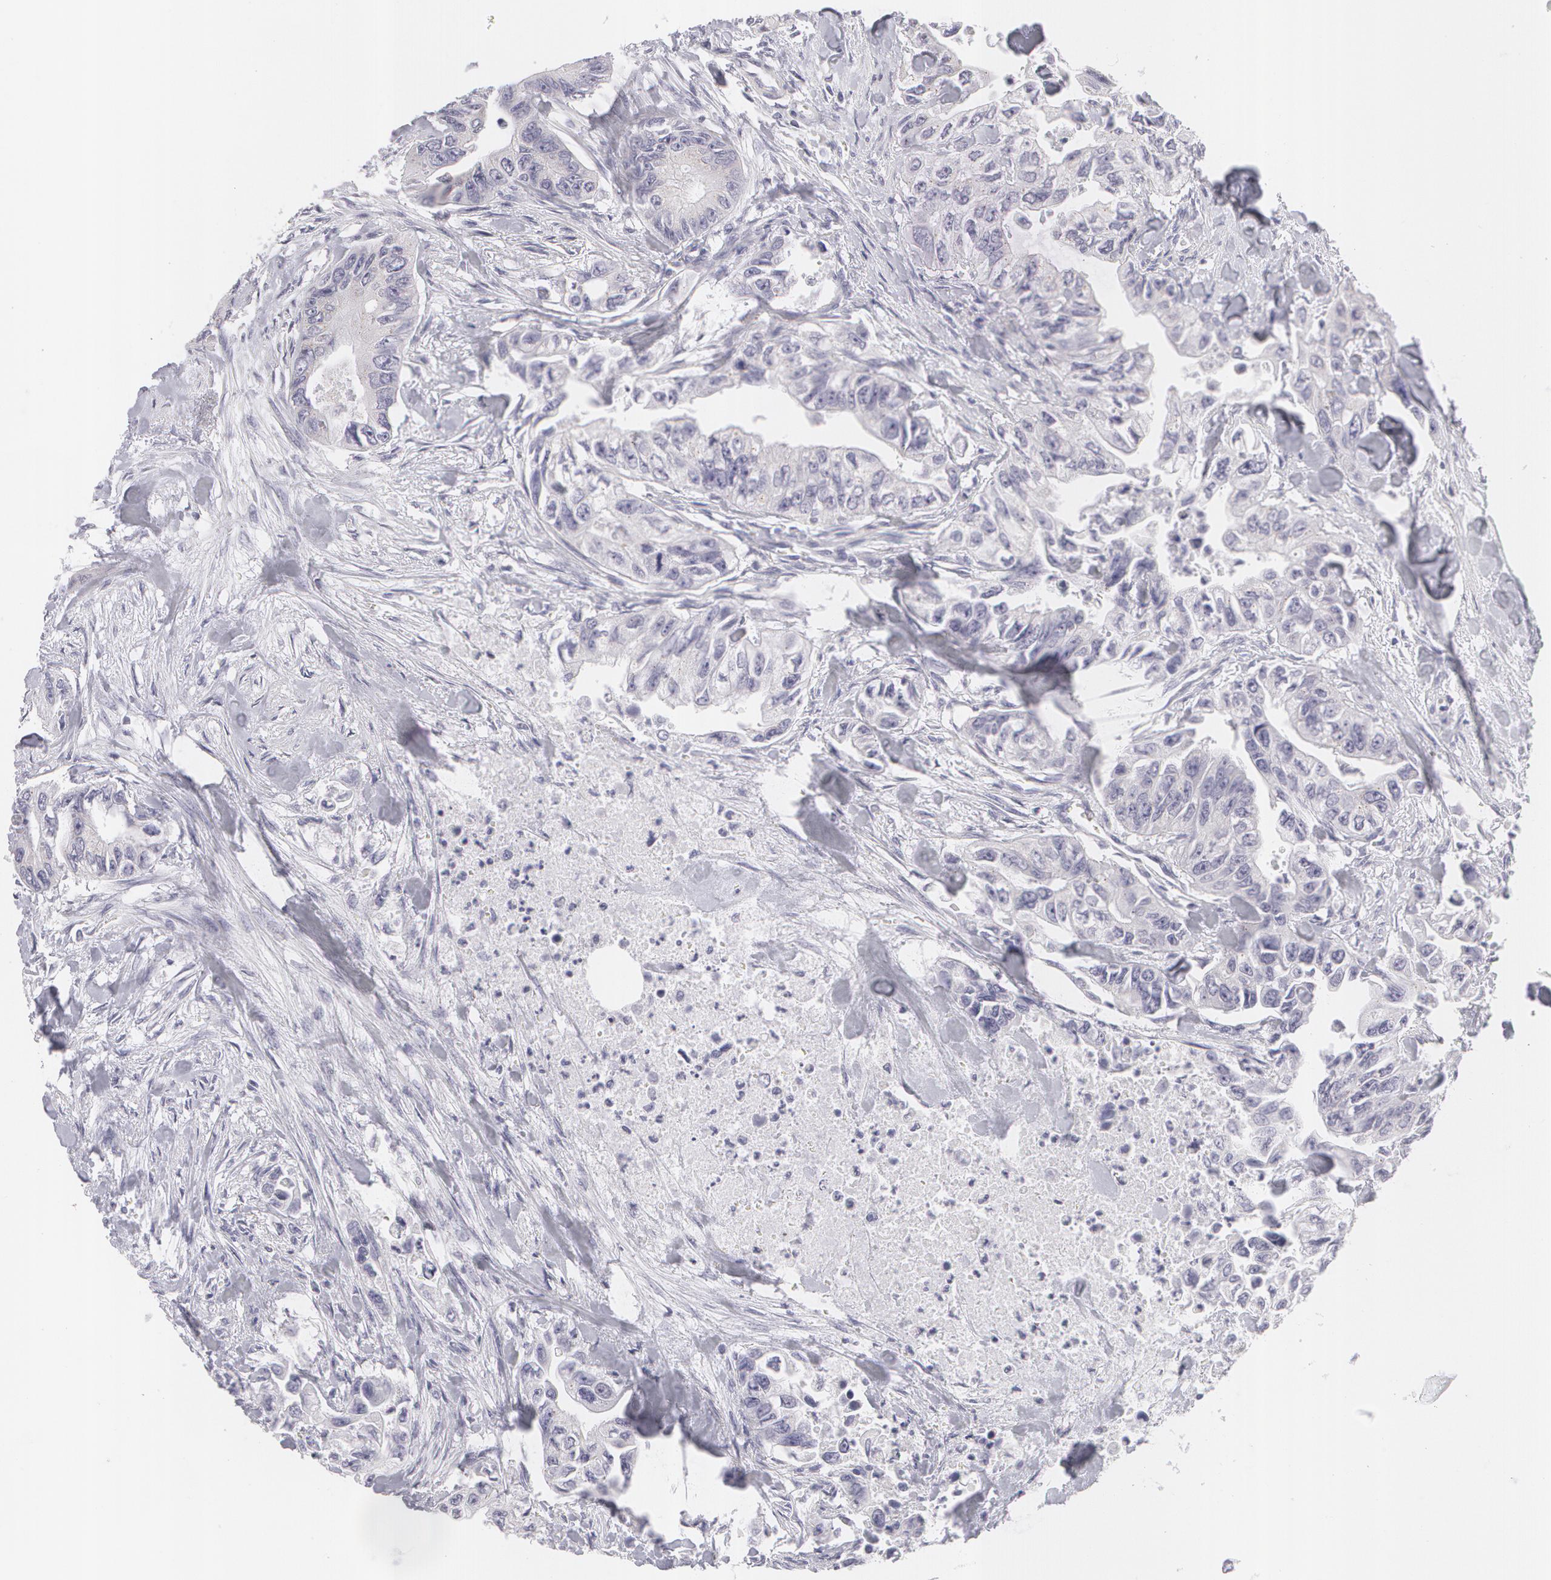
{"staining": {"intensity": "weak", "quantity": "<25%", "location": "cytoplasmic/membranous"}, "tissue": "colorectal cancer", "cell_type": "Tumor cells", "image_type": "cancer", "snomed": [{"axis": "morphology", "description": "Adenocarcinoma, NOS"}, {"axis": "topography", "description": "Colon"}], "caption": "Immunohistochemistry (IHC) histopathology image of colorectal adenocarcinoma stained for a protein (brown), which shows no staining in tumor cells. (Brightfield microscopy of DAB immunohistochemistry (IHC) at high magnification).", "gene": "MBNL3", "patient": {"sex": "female", "age": 11}}